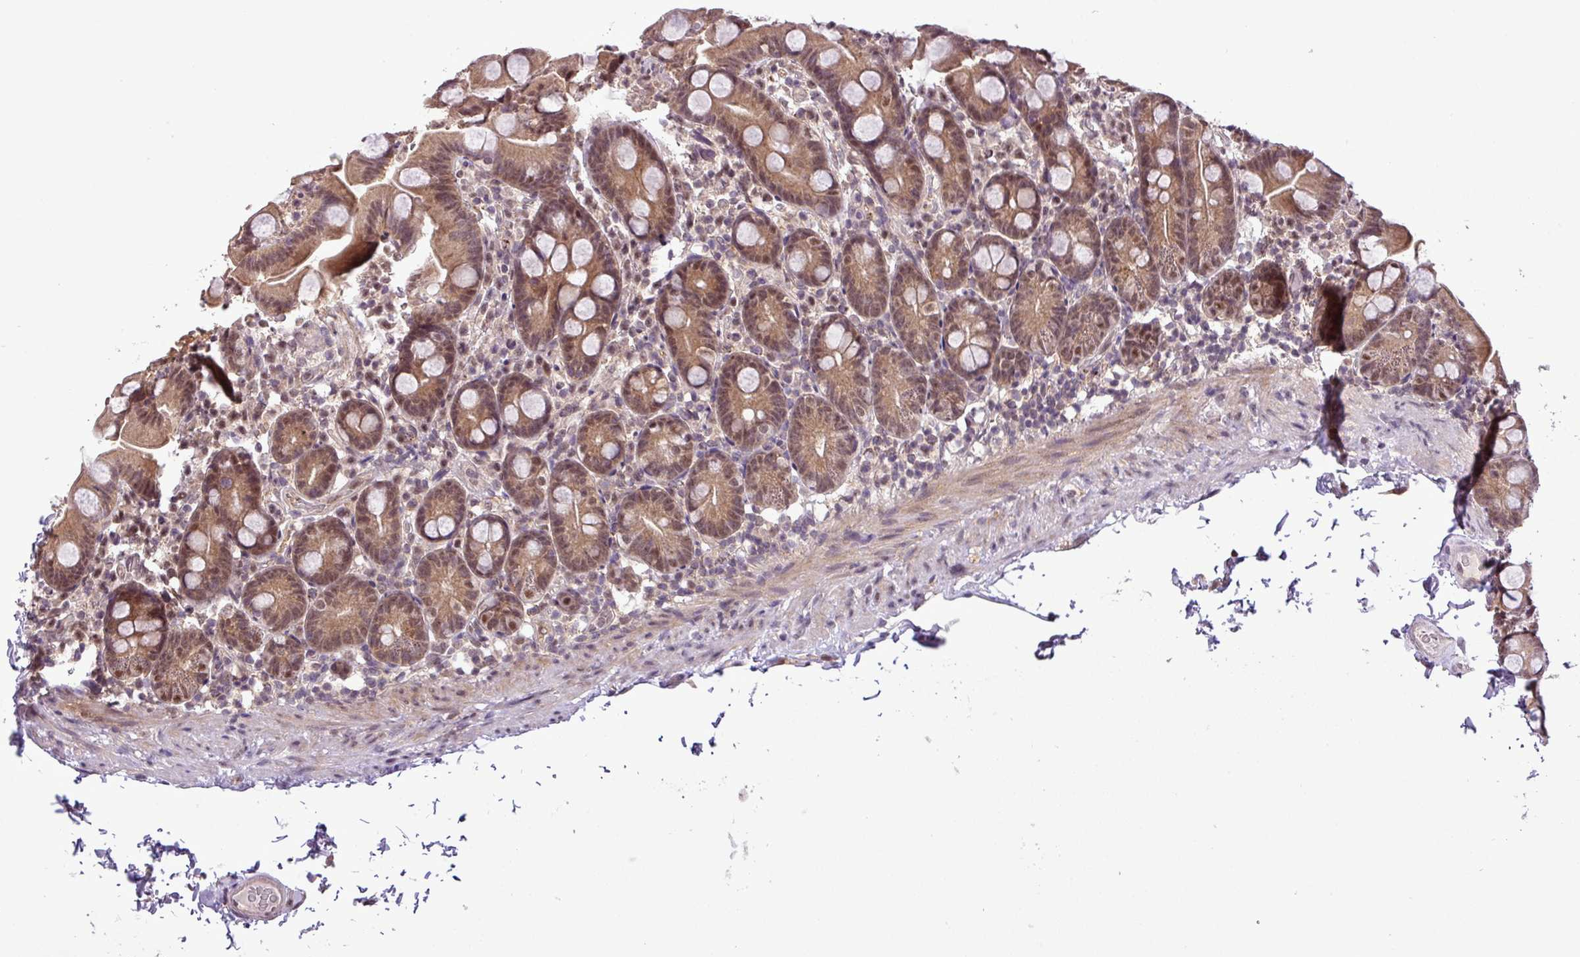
{"staining": {"intensity": "moderate", "quantity": ">75%", "location": "cytoplasmic/membranous,nuclear"}, "tissue": "small intestine", "cell_type": "Glandular cells", "image_type": "normal", "snomed": [{"axis": "morphology", "description": "Normal tissue, NOS"}, {"axis": "topography", "description": "Small intestine"}], "caption": "Immunohistochemical staining of normal small intestine exhibits moderate cytoplasmic/membranous,nuclear protein expression in approximately >75% of glandular cells. Using DAB (3,3'-diaminobenzidine) (brown) and hematoxylin (blue) stains, captured at high magnification using brightfield microscopy.", "gene": "MFHAS1", "patient": {"sex": "female", "age": 68}}